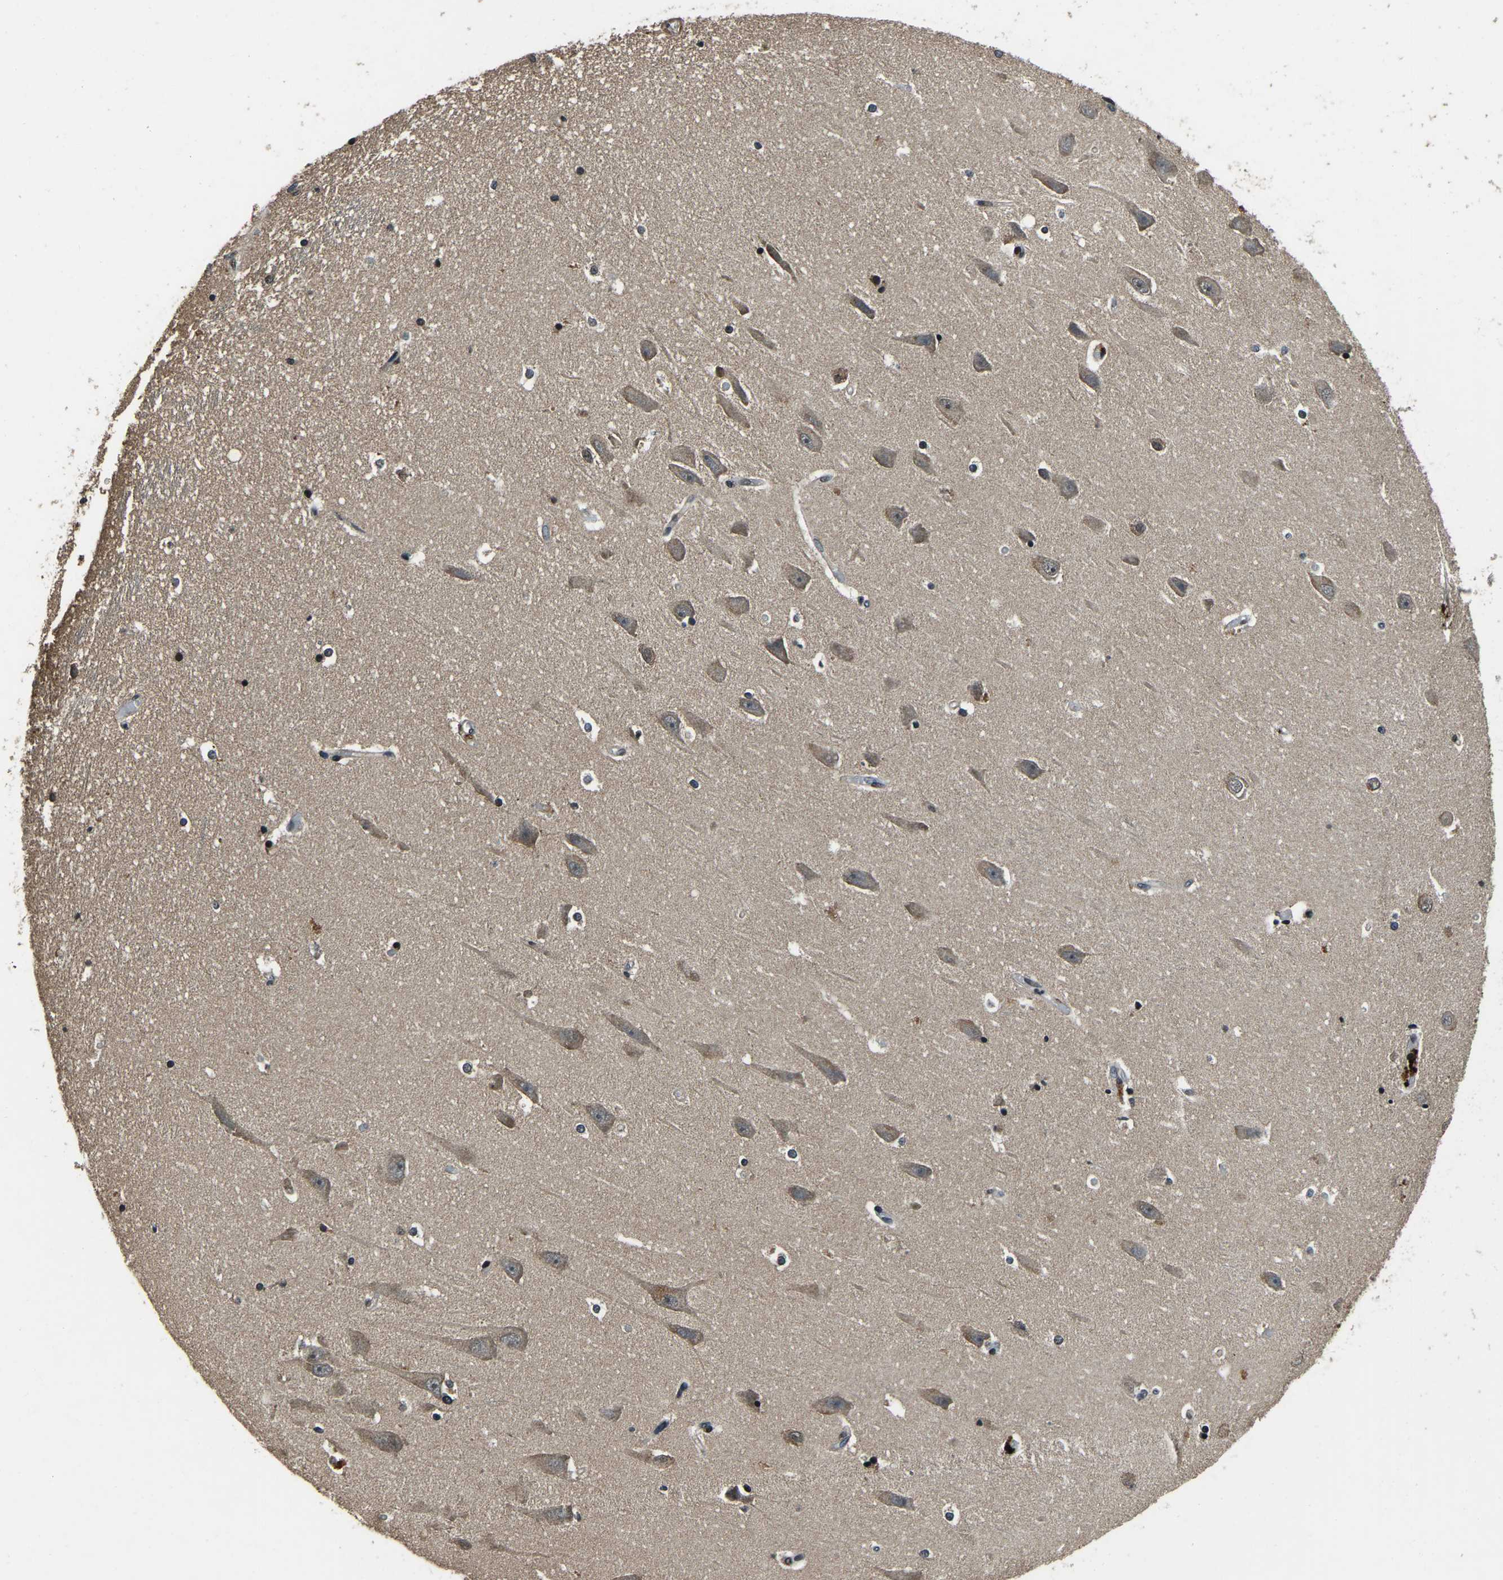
{"staining": {"intensity": "moderate", "quantity": "<25%", "location": "nuclear"}, "tissue": "hippocampus", "cell_type": "Glial cells", "image_type": "normal", "snomed": [{"axis": "morphology", "description": "Normal tissue, NOS"}, {"axis": "topography", "description": "Hippocampus"}], "caption": "This image reveals unremarkable hippocampus stained with immunohistochemistry (IHC) to label a protein in brown. The nuclear of glial cells show moderate positivity for the protein. Nuclei are counter-stained blue.", "gene": "ANKIB1", "patient": {"sex": "male", "age": 45}}